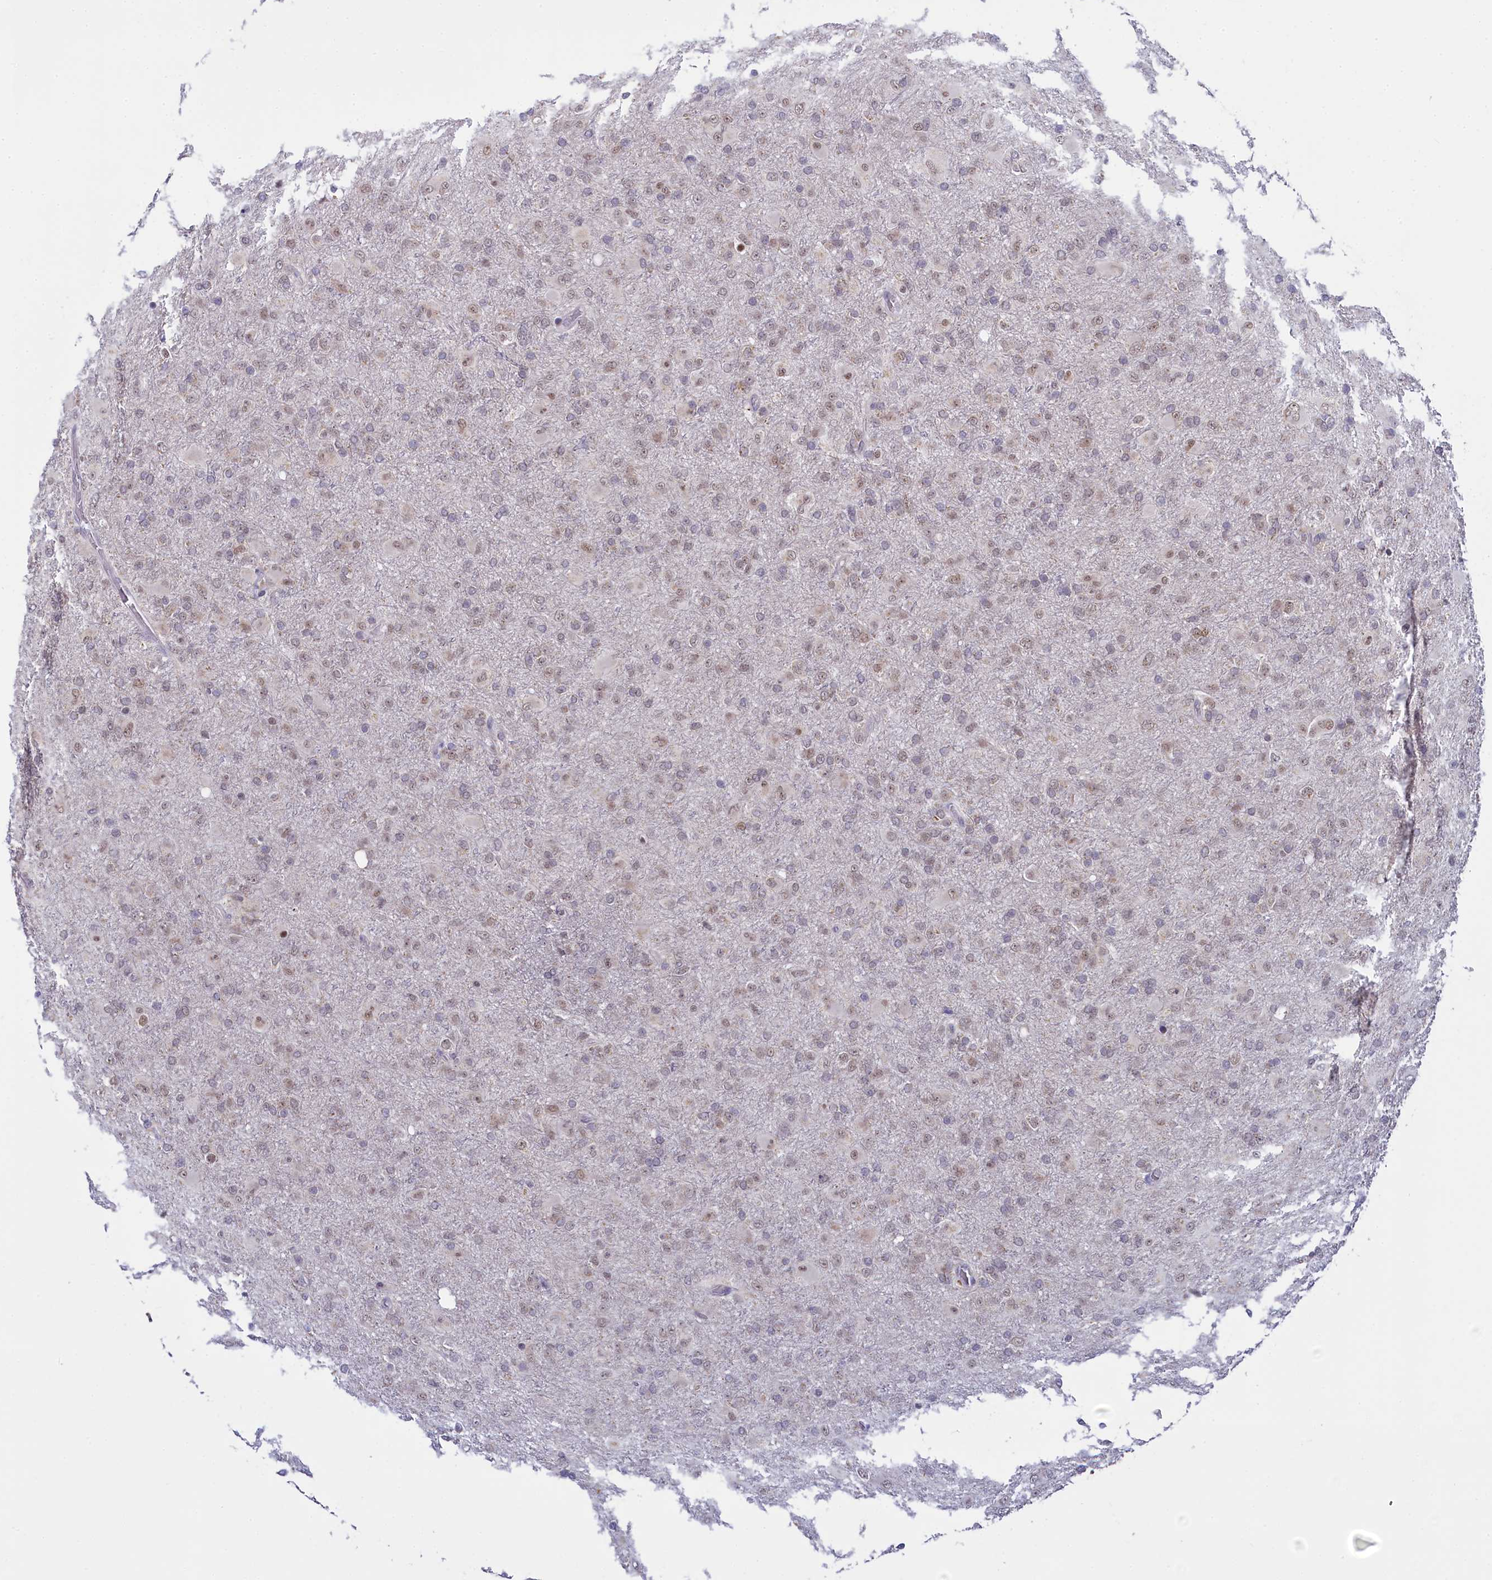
{"staining": {"intensity": "weak", "quantity": "25%-75%", "location": "nuclear"}, "tissue": "glioma", "cell_type": "Tumor cells", "image_type": "cancer", "snomed": [{"axis": "morphology", "description": "Glioma, malignant, Low grade"}, {"axis": "topography", "description": "Brain"}], "caption": "Brown immunohistochemical staining in malignant glioma (low-grade) demonstrates weak nuclear expression in about 25%-75% of tumor cells.", "gene": "PPHLN1", "patient": {"sex": "male", "age": 65}}